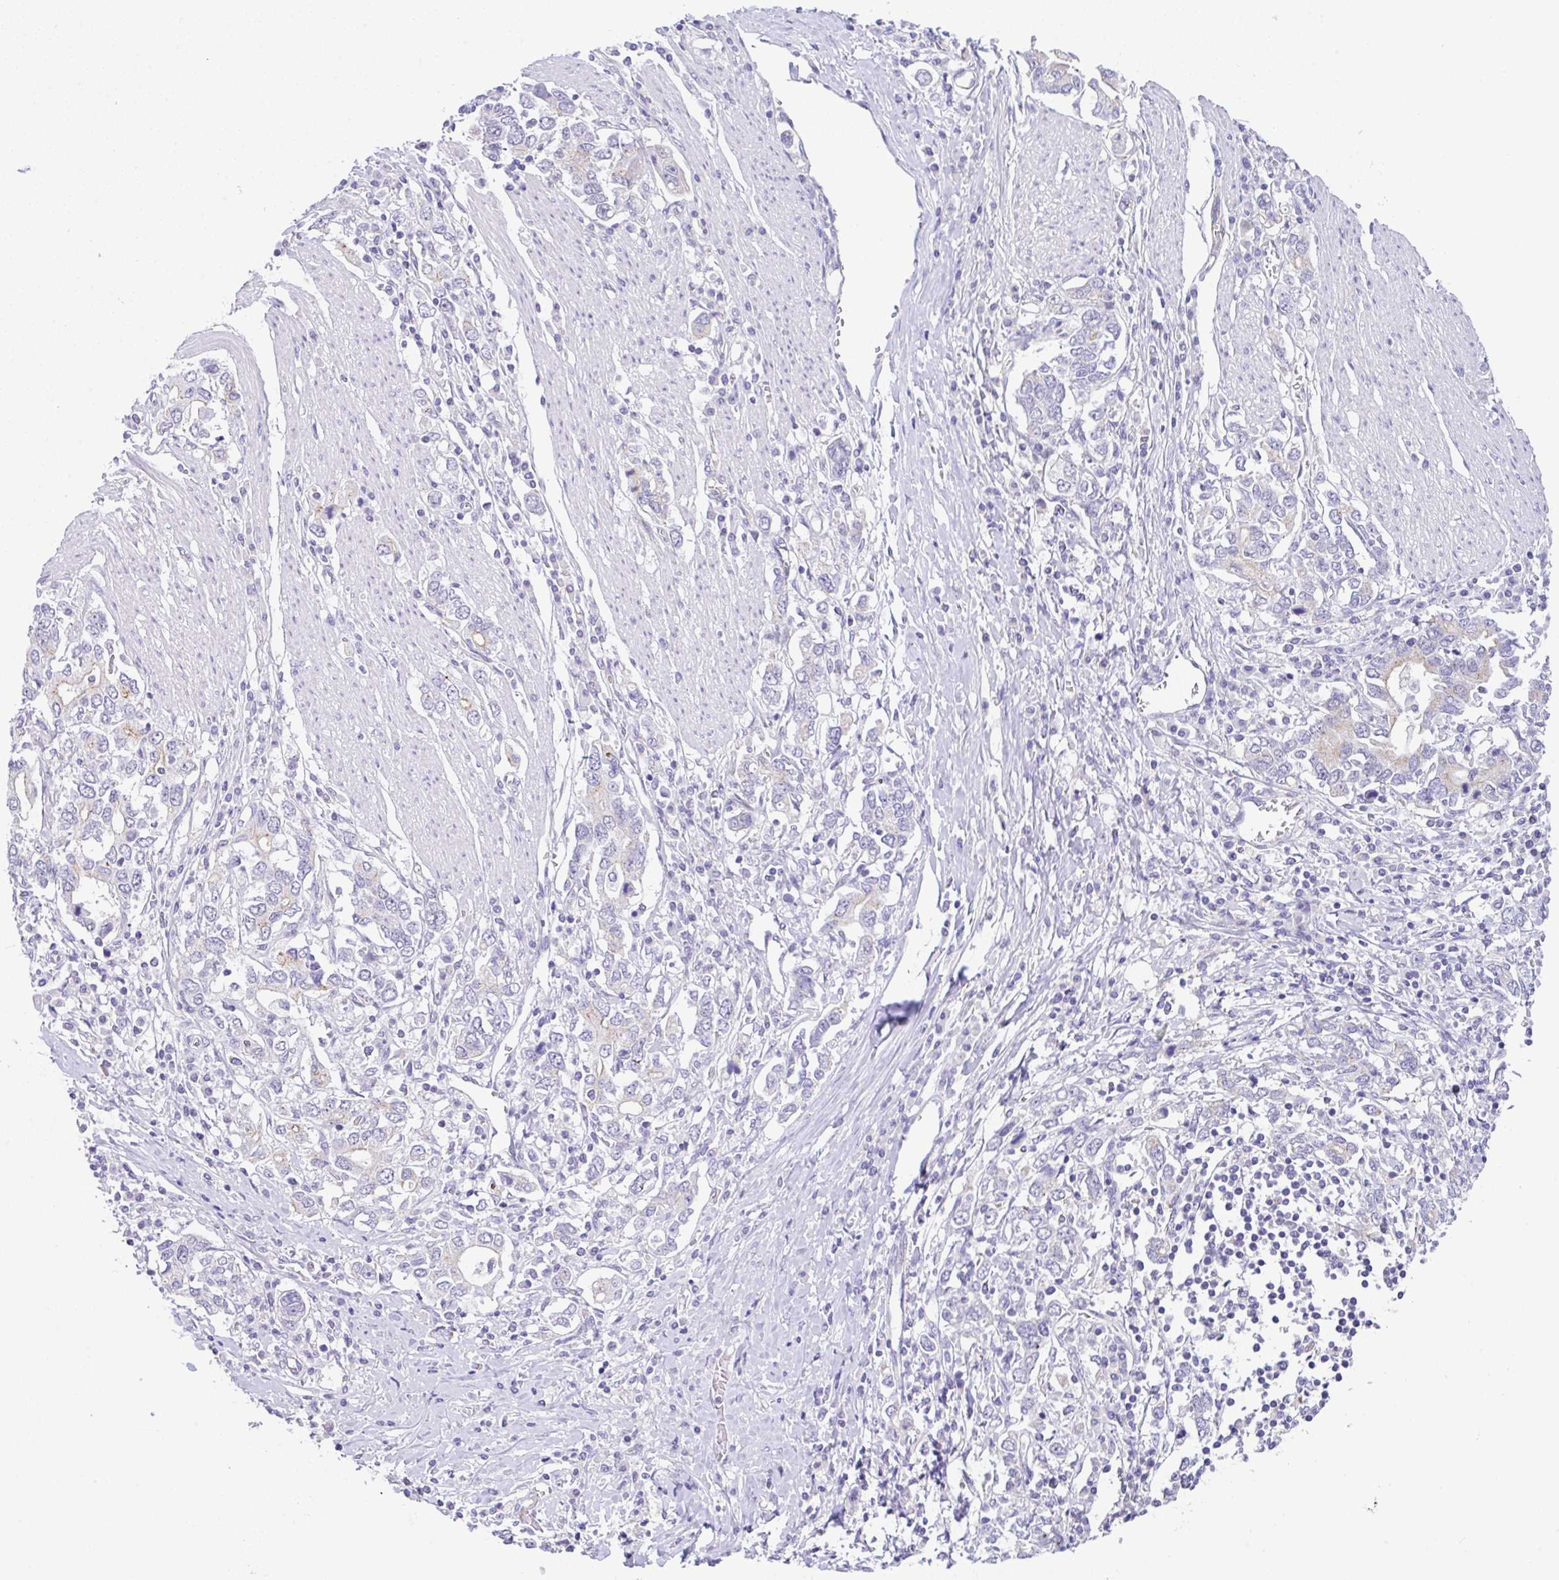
{"staining": {"intensity": "negative", "quantity": "none", "location": "none"}, "tissue": "stomach cancer", "cell_type": "Tumor cells", "image_type": "cancer", "snomed": [{"axis": "morphology", "description": "Adenocarcinoma, NOS"}, {"axis": "topography", "description": "Stomach, upper"}, {"axis": "topography", "description": "Stomach"}], "caption": "Adenocarcinoma (stomach) stained for a protein using IHC demonstrates no expression tumor cells.", "gene": "CGNL1", "patient": {"sex": "male", "age": 62}}